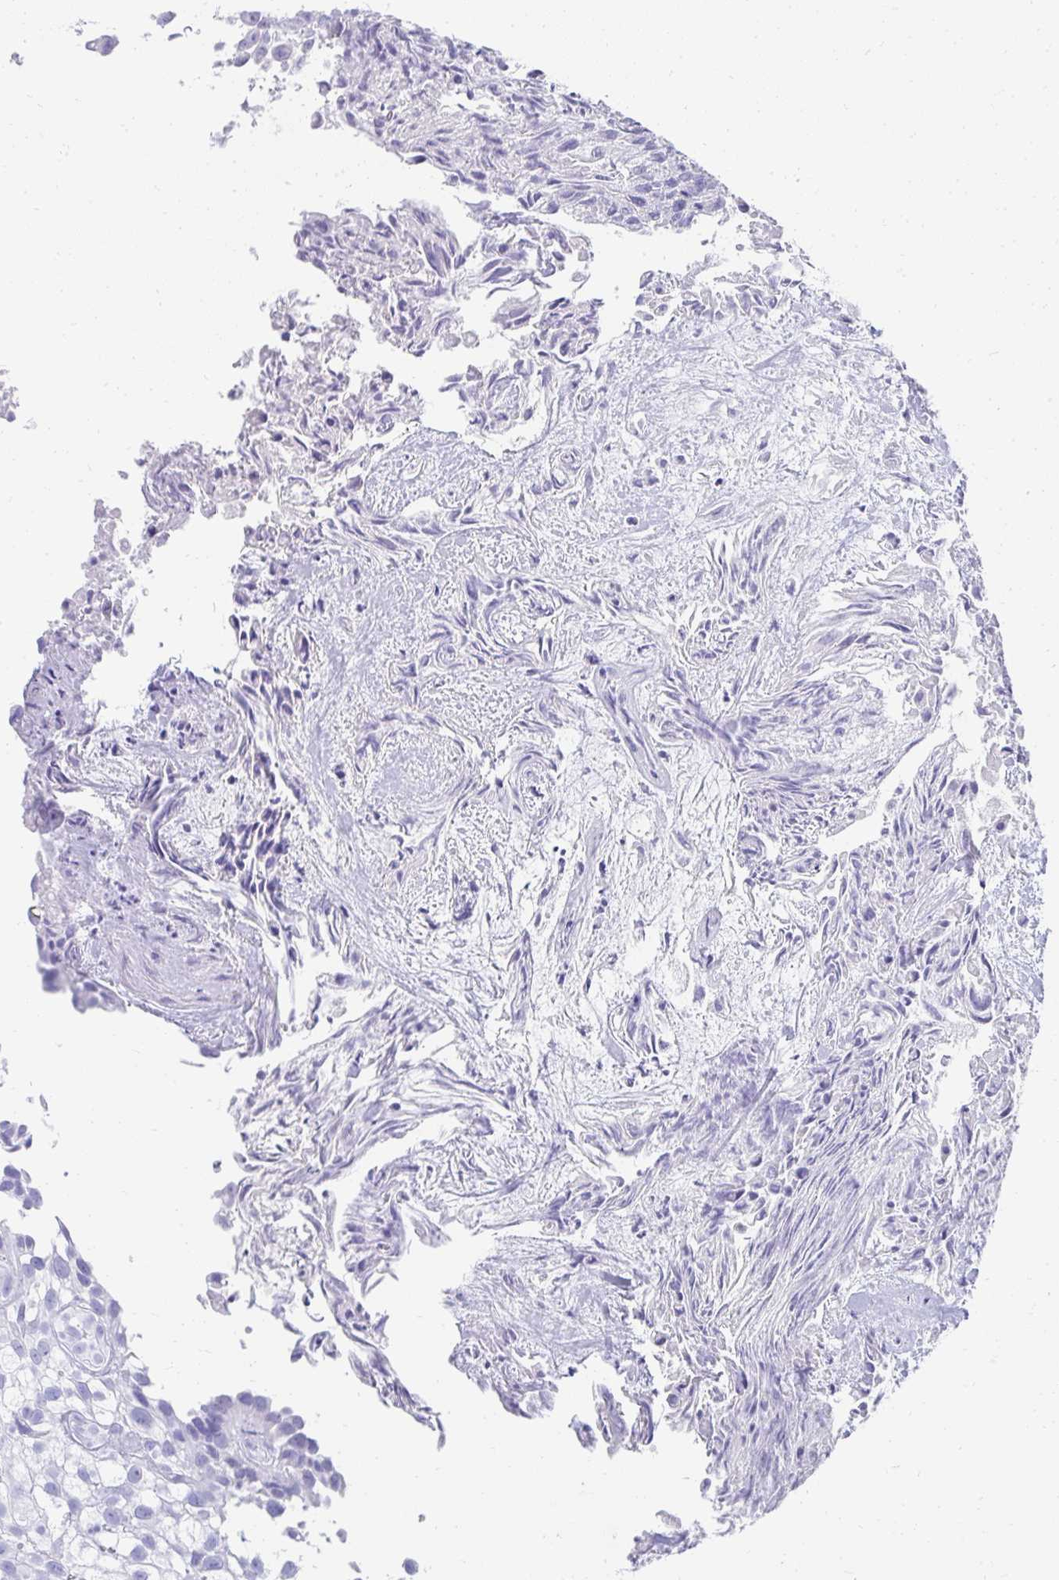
{"staining": {"intensity": "negative", "quantity": "none", "location": "none"}, "tissue": "urothelial cancer", "cell_type": "Tumor cells", "image_type": "cancer", "snomed": [{"axis": "morphology", "description": "Urothelial carcinoma, High grade"}, {"axis": "topography", "description": "Urinary bladder"}], "caption": "Immunohistochemical staining of human high-grade urothelial carcinoma shows no significant staining in tumor cells.", "gene": "TNNT1", "patient": {"sex": "male", "age": 56}}